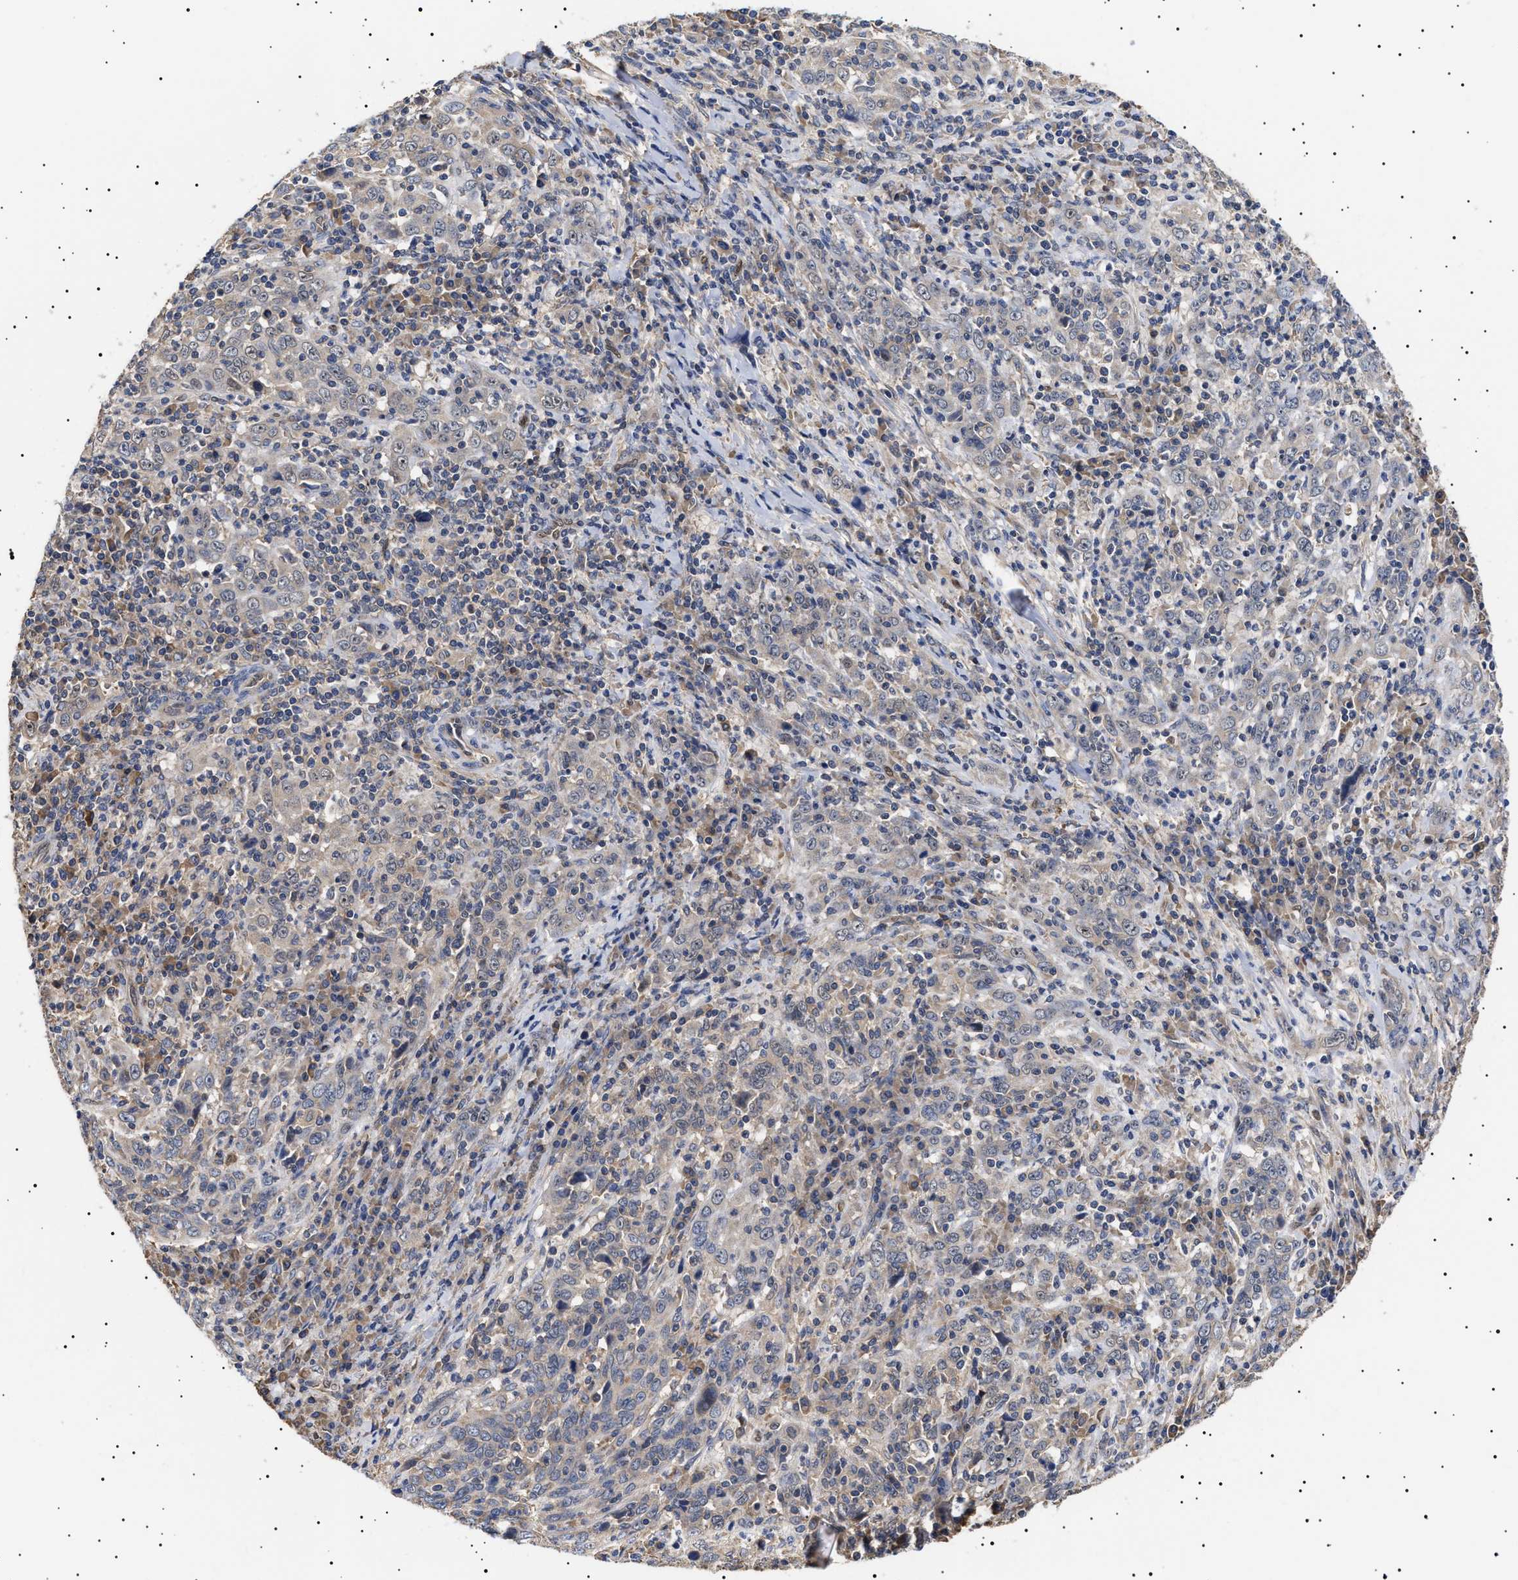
{"staining": {"intensity": "negative", "quantity": "none", "location": "none"}, "tissue": "cervical cancer", "cell_type": "Tumor cells", "image_type": "cancer", "snomed": [{"axis": "morphology", "description": "Squamous cell carcinoma, NOS"}, {"axis": "topography", "description": "Cervix"}], "caption": "Immunohistochemistry (IHC) histopathology image of neoplastic tissue: cervical squamous cell carcinoma stained with DAB demonstrates no significant protein positivity in tumor cells. (Immunohistochemistry, brightfield microscopy, high magnification).", "gene": "KRBA1", "patient": {"sex": "female", "age": 46}}